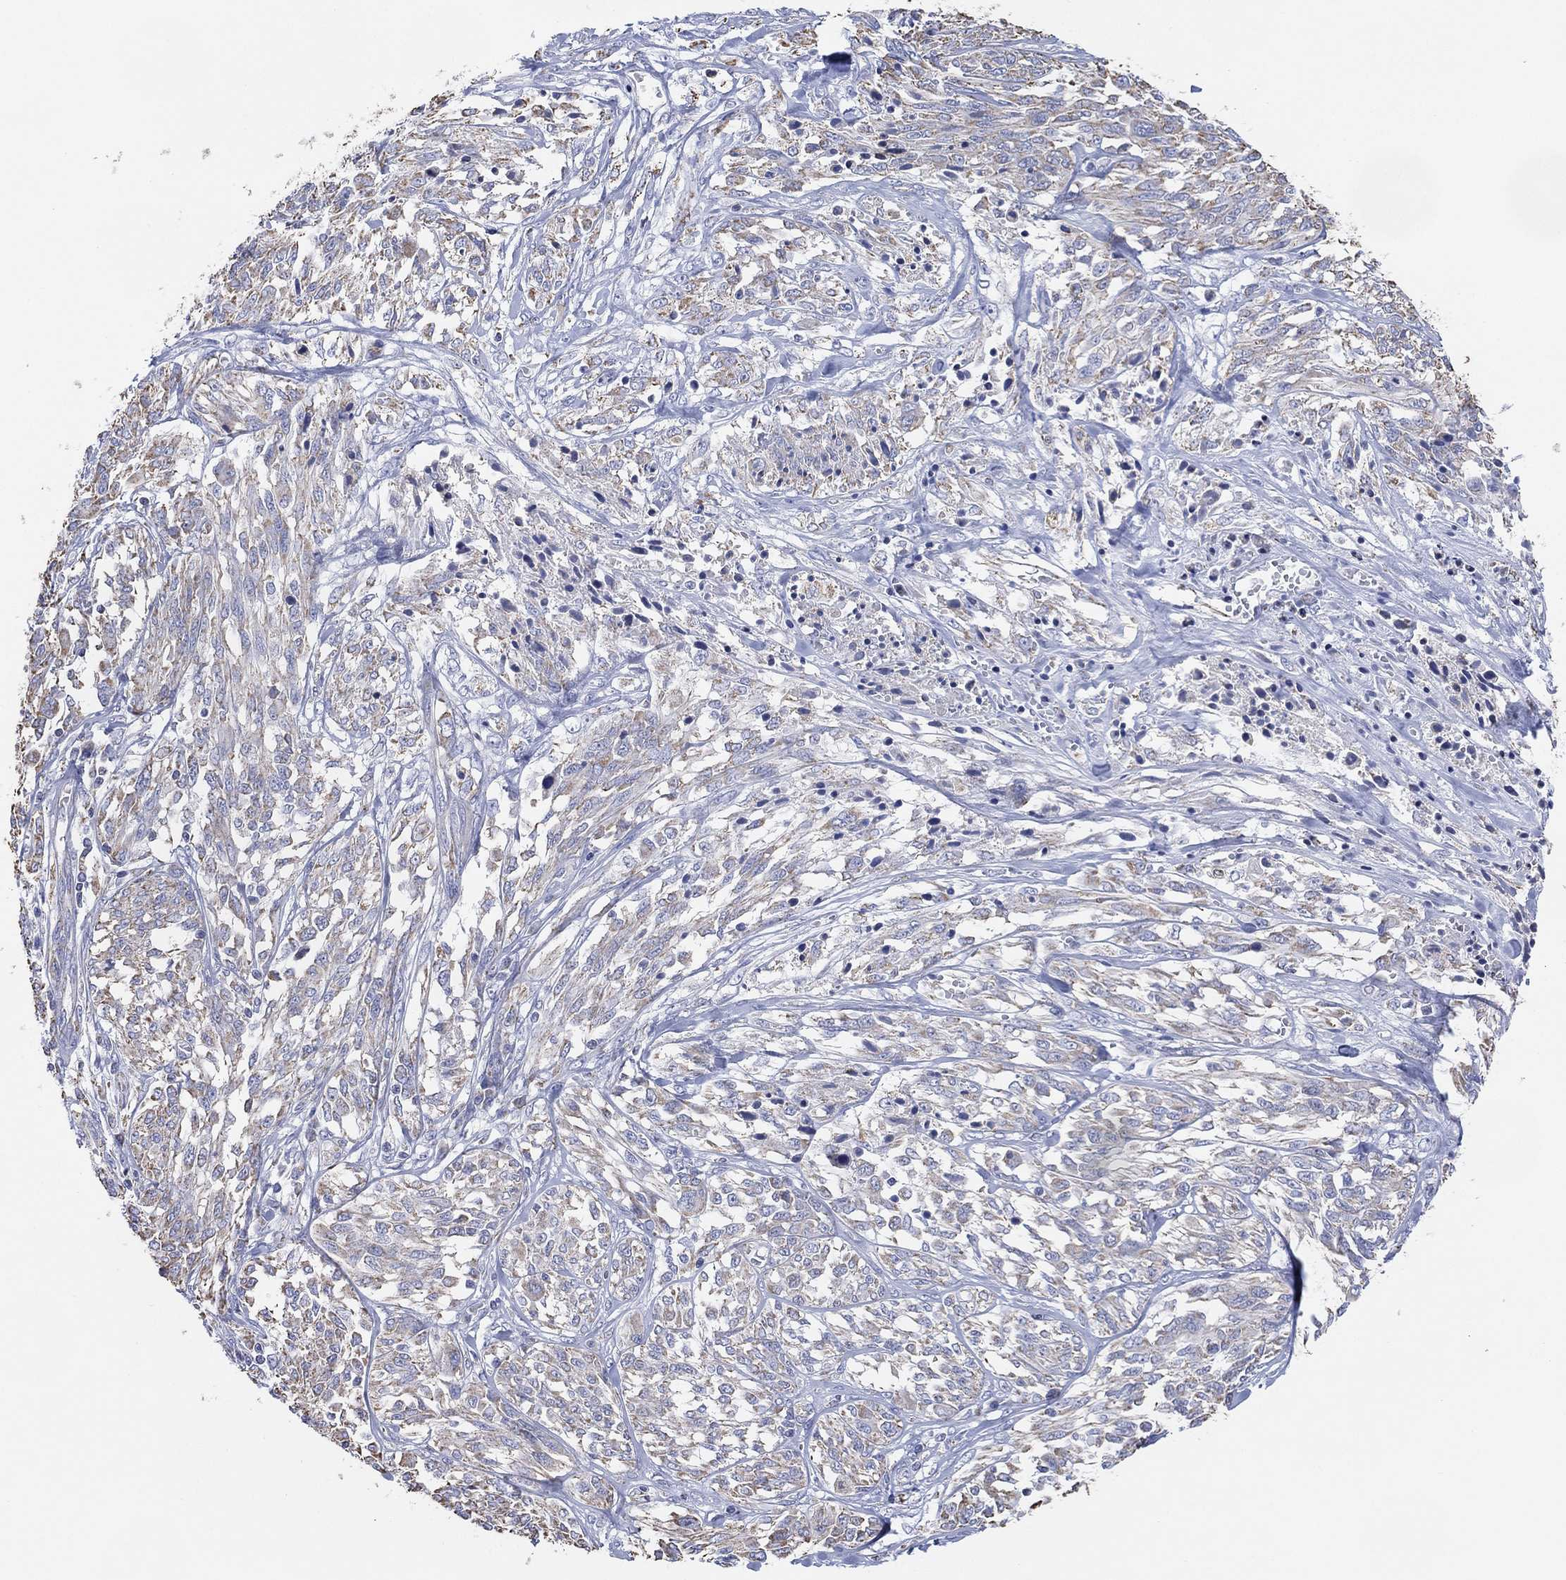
{"staining": {"intensity": "negative", "quantity": "none", "location": "none"}, "tissue": "melanoma", "cell_type": "Tumor cells", "image_type": "cancer", "snomed": [{"axis": "morphology", "description": "Malignant melanoma, NOS"}, {"axis": "topography", "description": "Skin"}], "caption": "Immunohistochemistry histopathology image of human melanoma stained for a protein (brown), which exhibits no staining in tumor cells.", "gene": "CFTR", "patient": {"sex": "female", "age": 91}}